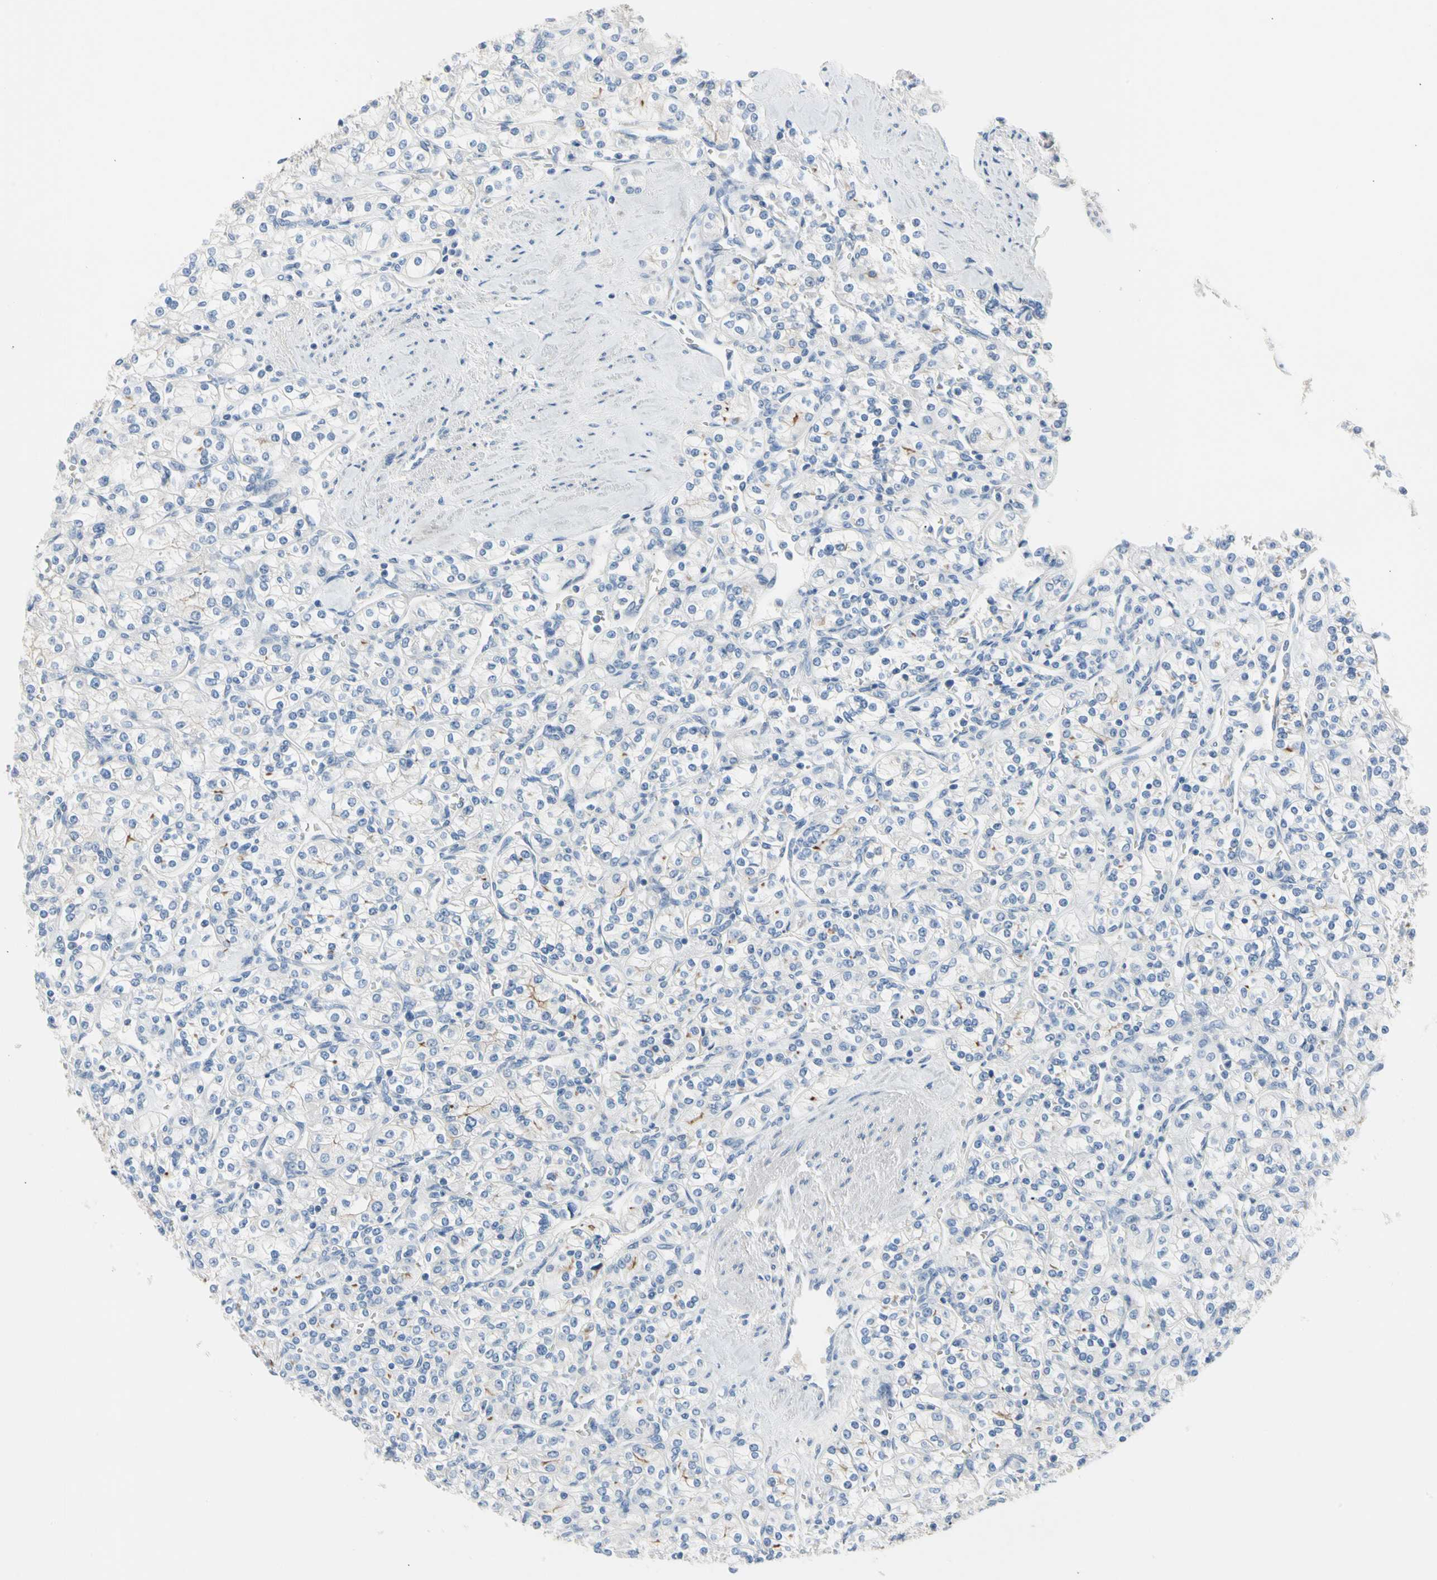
{"staining": {"intensity": "negative", "quantity": "none", "location": "none"}, "tissue": "renal cancer", "cell_type": "Tumor cells", "image_type": "cancer", "snomed": [{"axis": "morphology", "description": "Adenocarcinoma, NOS"}, {"axis": "topography", "description": "Kidney"}], "caption": "Human renal cancer (adenocarcinoma) stained for a protein using IHC shows no expression in tumor cells.", "gene": "MARK1", "patient": {"sex": "male", "age": 77}}